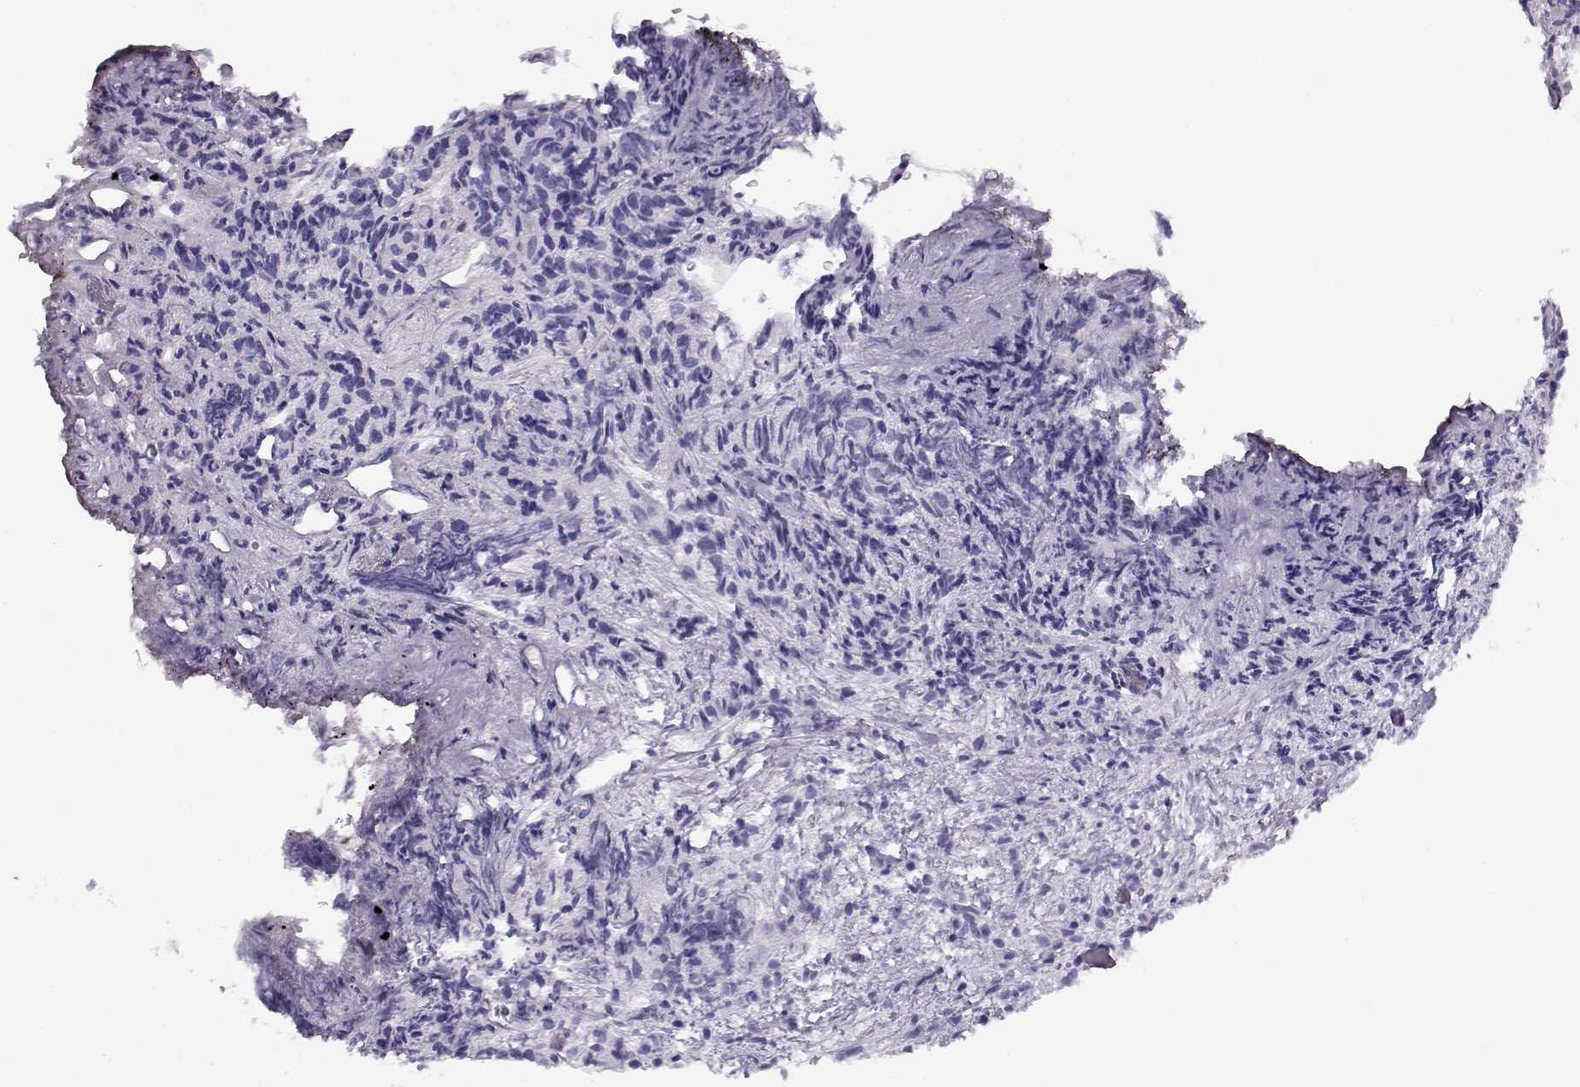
{"staining": {"intensity": "negative", "quantity": "none", "location": "none"}, "tissue": "prostate cancer", "cell_type": "Tumor cells", "image_type": "cancer", "snomed": [{"axis": "morphology", "description": "Adenocarcinoma, High grade"}, {"axis": "topography", "description": "Prostate"}], "caption": "High power microscopy photomicrograph of an IHC histopathology image of prostate cancer (adenocarcinoma (high-grade)), revealing no significant expression in tumor cells. The staining was performed using DAB (3,3'-diaminobenzidine) to visualize the protein expression in brown, while the nuclei were stained in blue with hematoxylin (Magnification: 20x).", "gene": "CRX", "patient": {"sex": "male", "age": 53}}